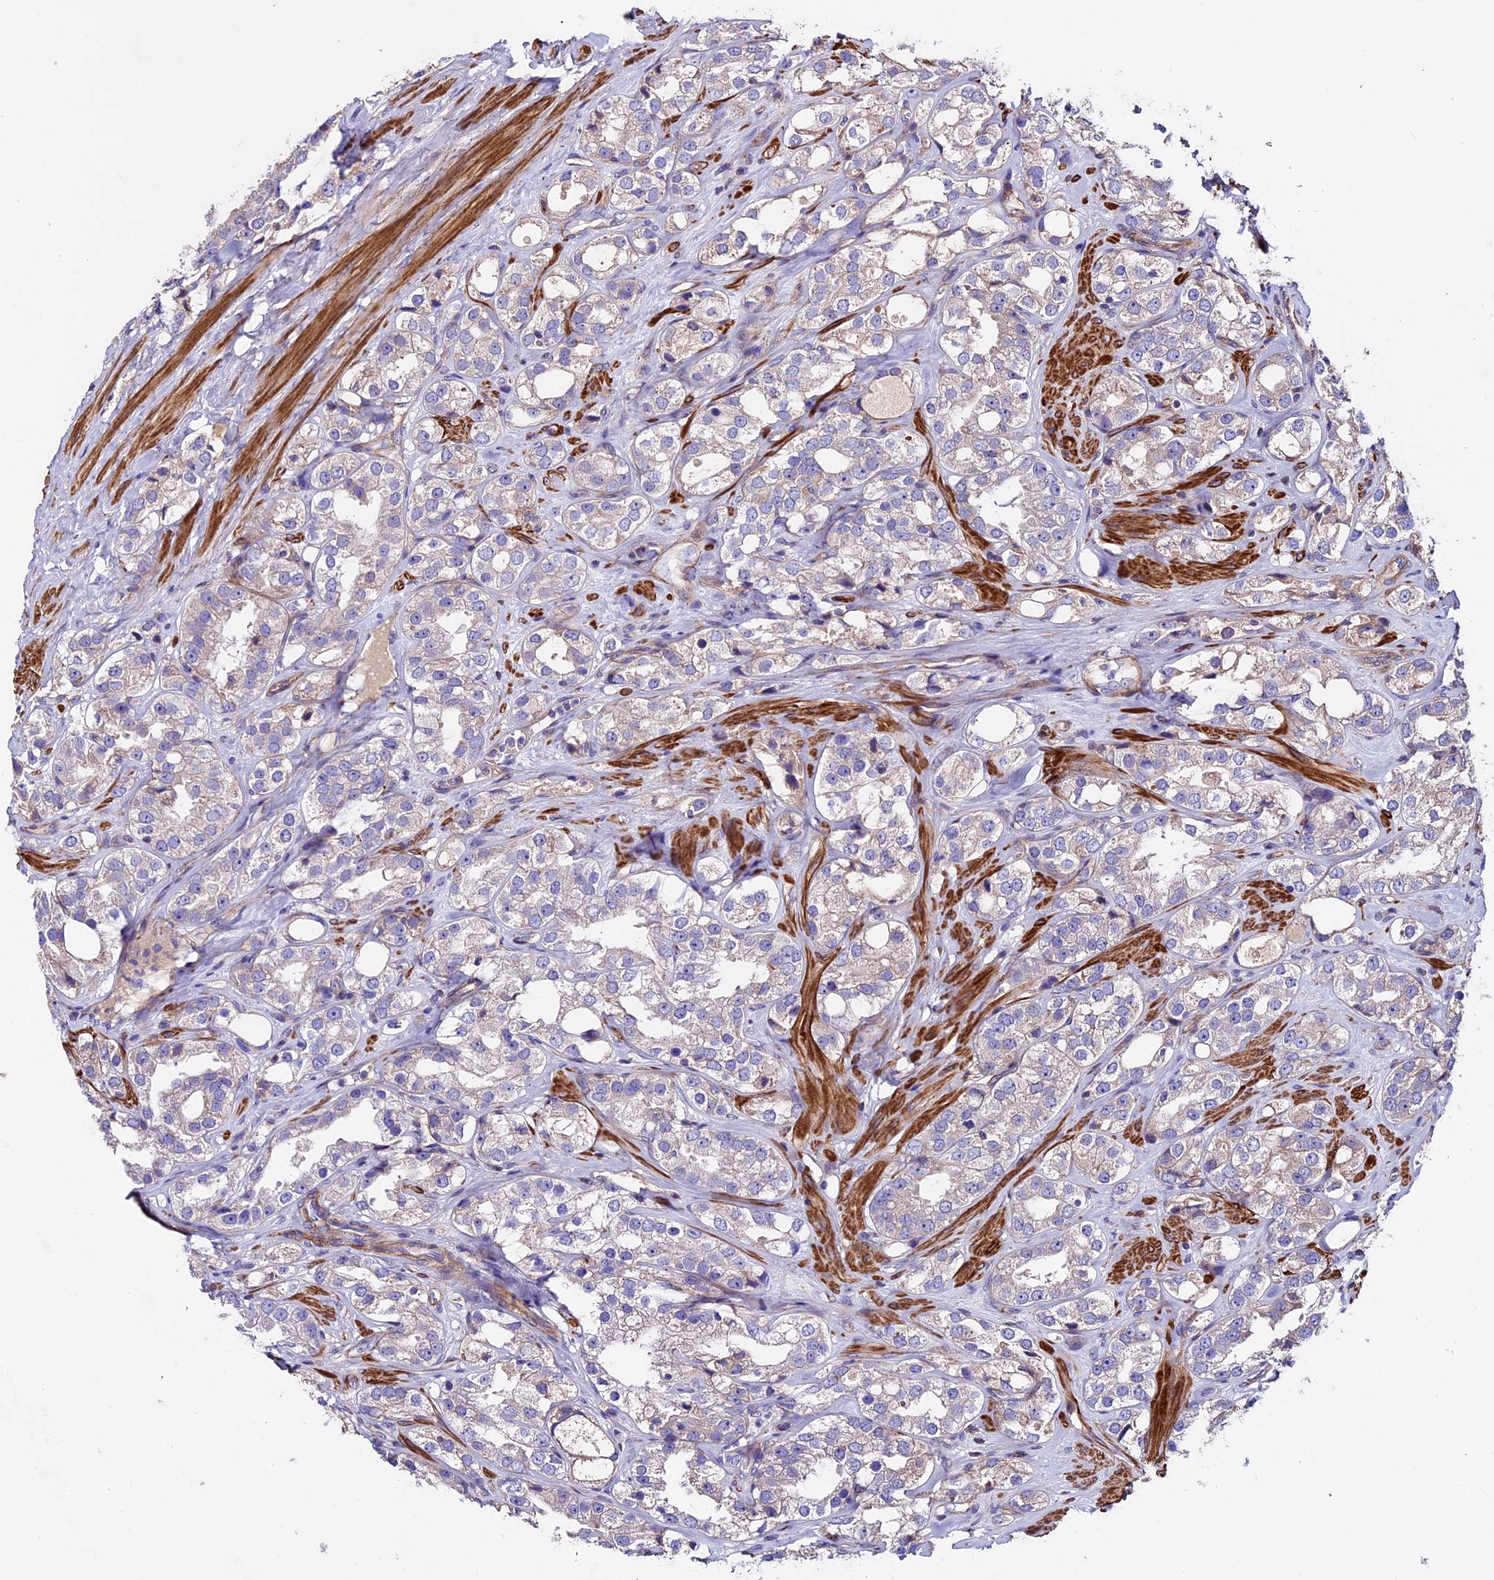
{"staining": {"intensity": "negative", "quantity": "none", "location": "none"}, "tissue": "prostate cancer", "cell_type": "Tumor cells", "image_type": "cancer", "snomed": [{"axis": "morphology", "description": "Adenocarcinoma, NOS"}, {"axis": "topography", "description": "Prostate"}], "caption": "Immunohistochemistry photomicrograph of human adenocarcinoma (prostate) stained for a protein (brown), which shows no staining in tumor cells. (DAB (3,3'-diaminobenzidine) IHC visualized using brightfield microscopy, high magnification).", "gene": "EVA1B", "patient": {"sex": "male", "age": 79}}